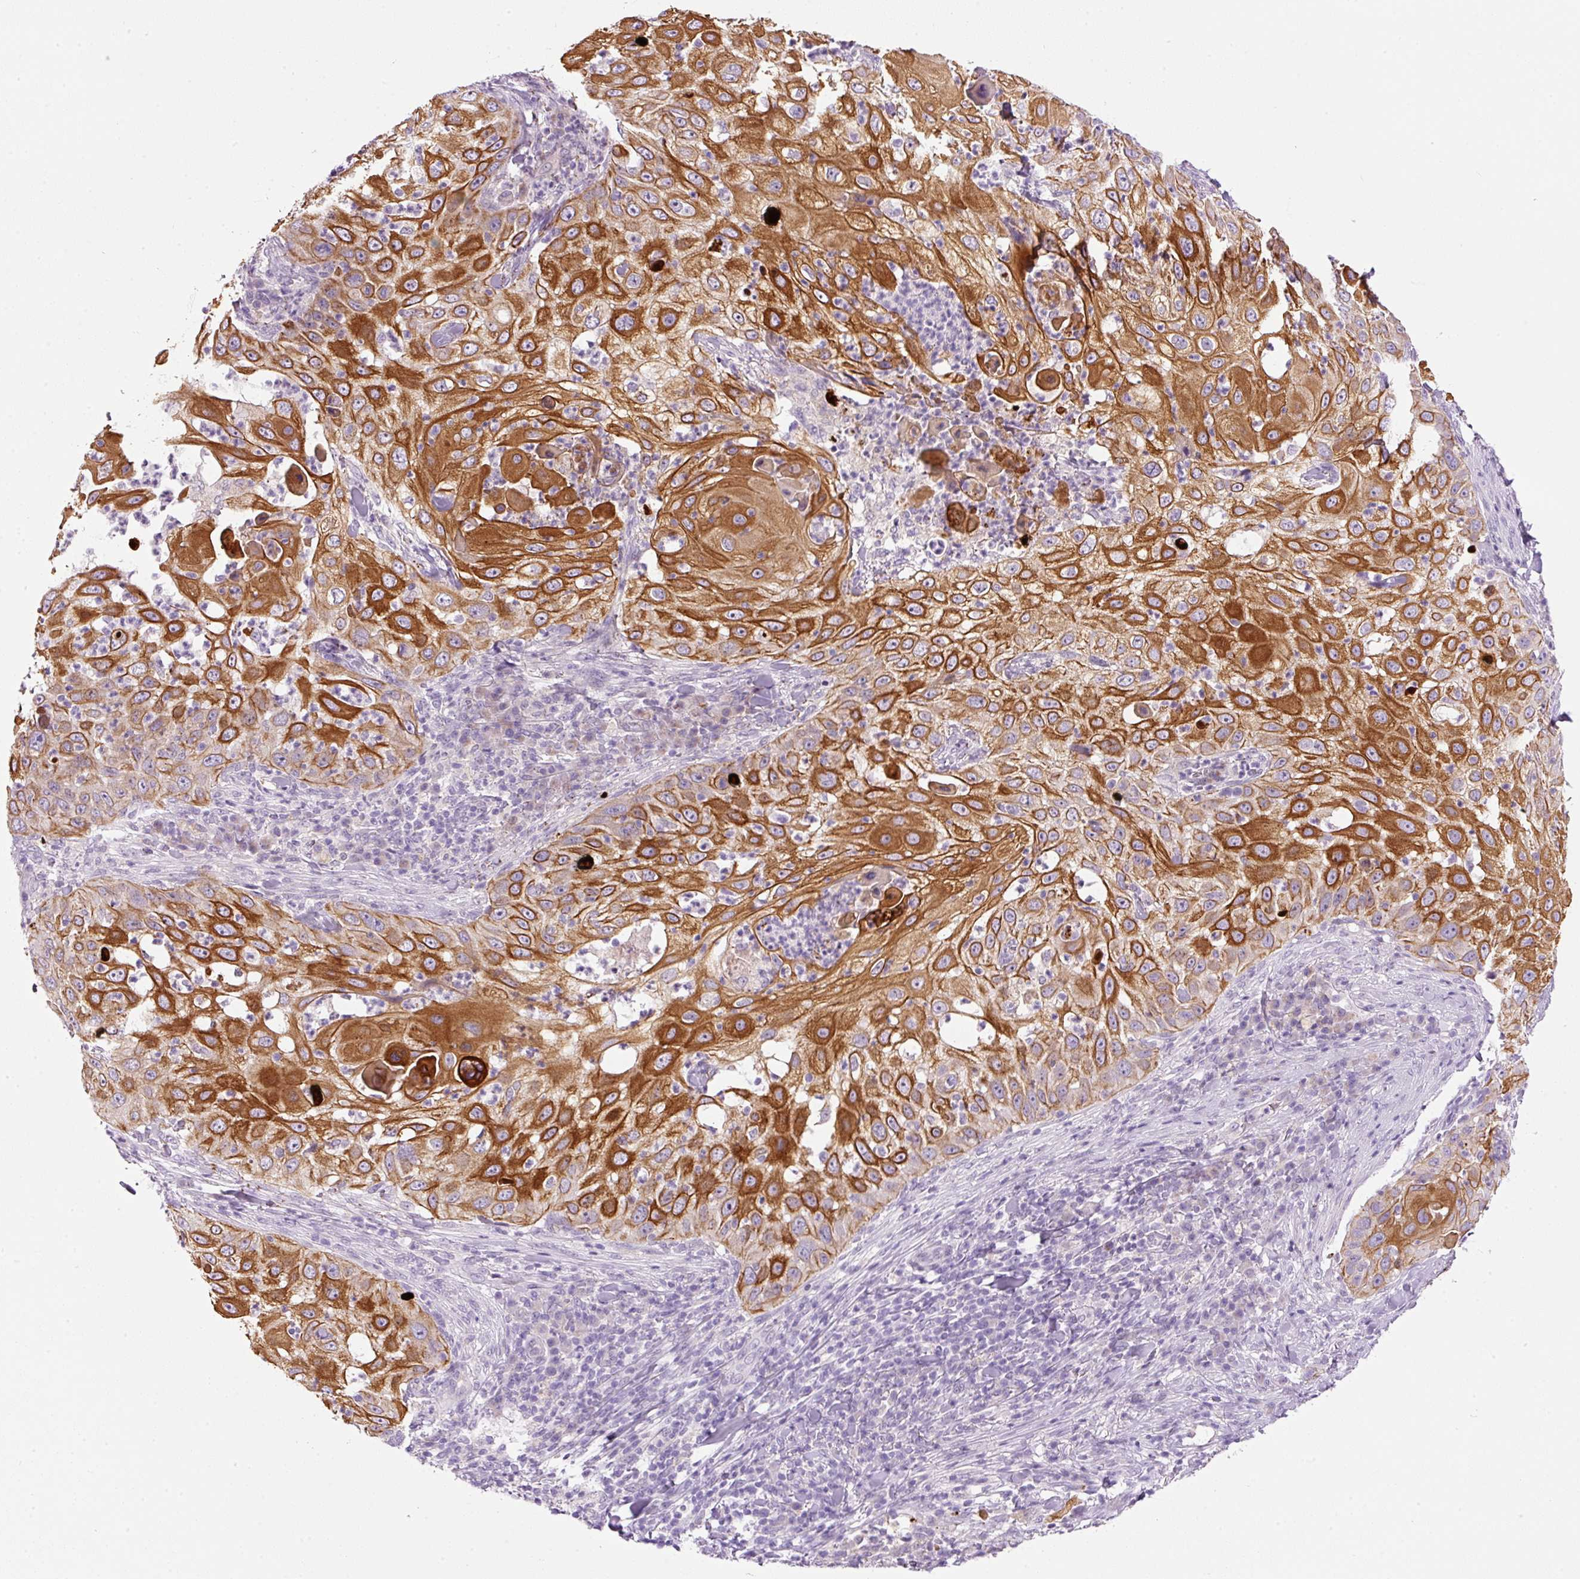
{"staining": {"intensity": "moderate", "quantity": ">75%", "location": "cytoplasmic/membranous"}, "tissue": "skin cancer", "cell_type": "Tumor cells", "image_type": "cancer", "snomed": [{"axis": "morphology", "description": "Squamous cell carcinoma, NOS"}, {"axis": "topography", "description": "Skin"}], "caption": "Tumor cells display moderate cytoplasmic/membranous positivity in approximately >75% of cells in skin squamous cell carcinoma.", "gene": "SRC", "patient": {"sex": "female", "age": 44}}